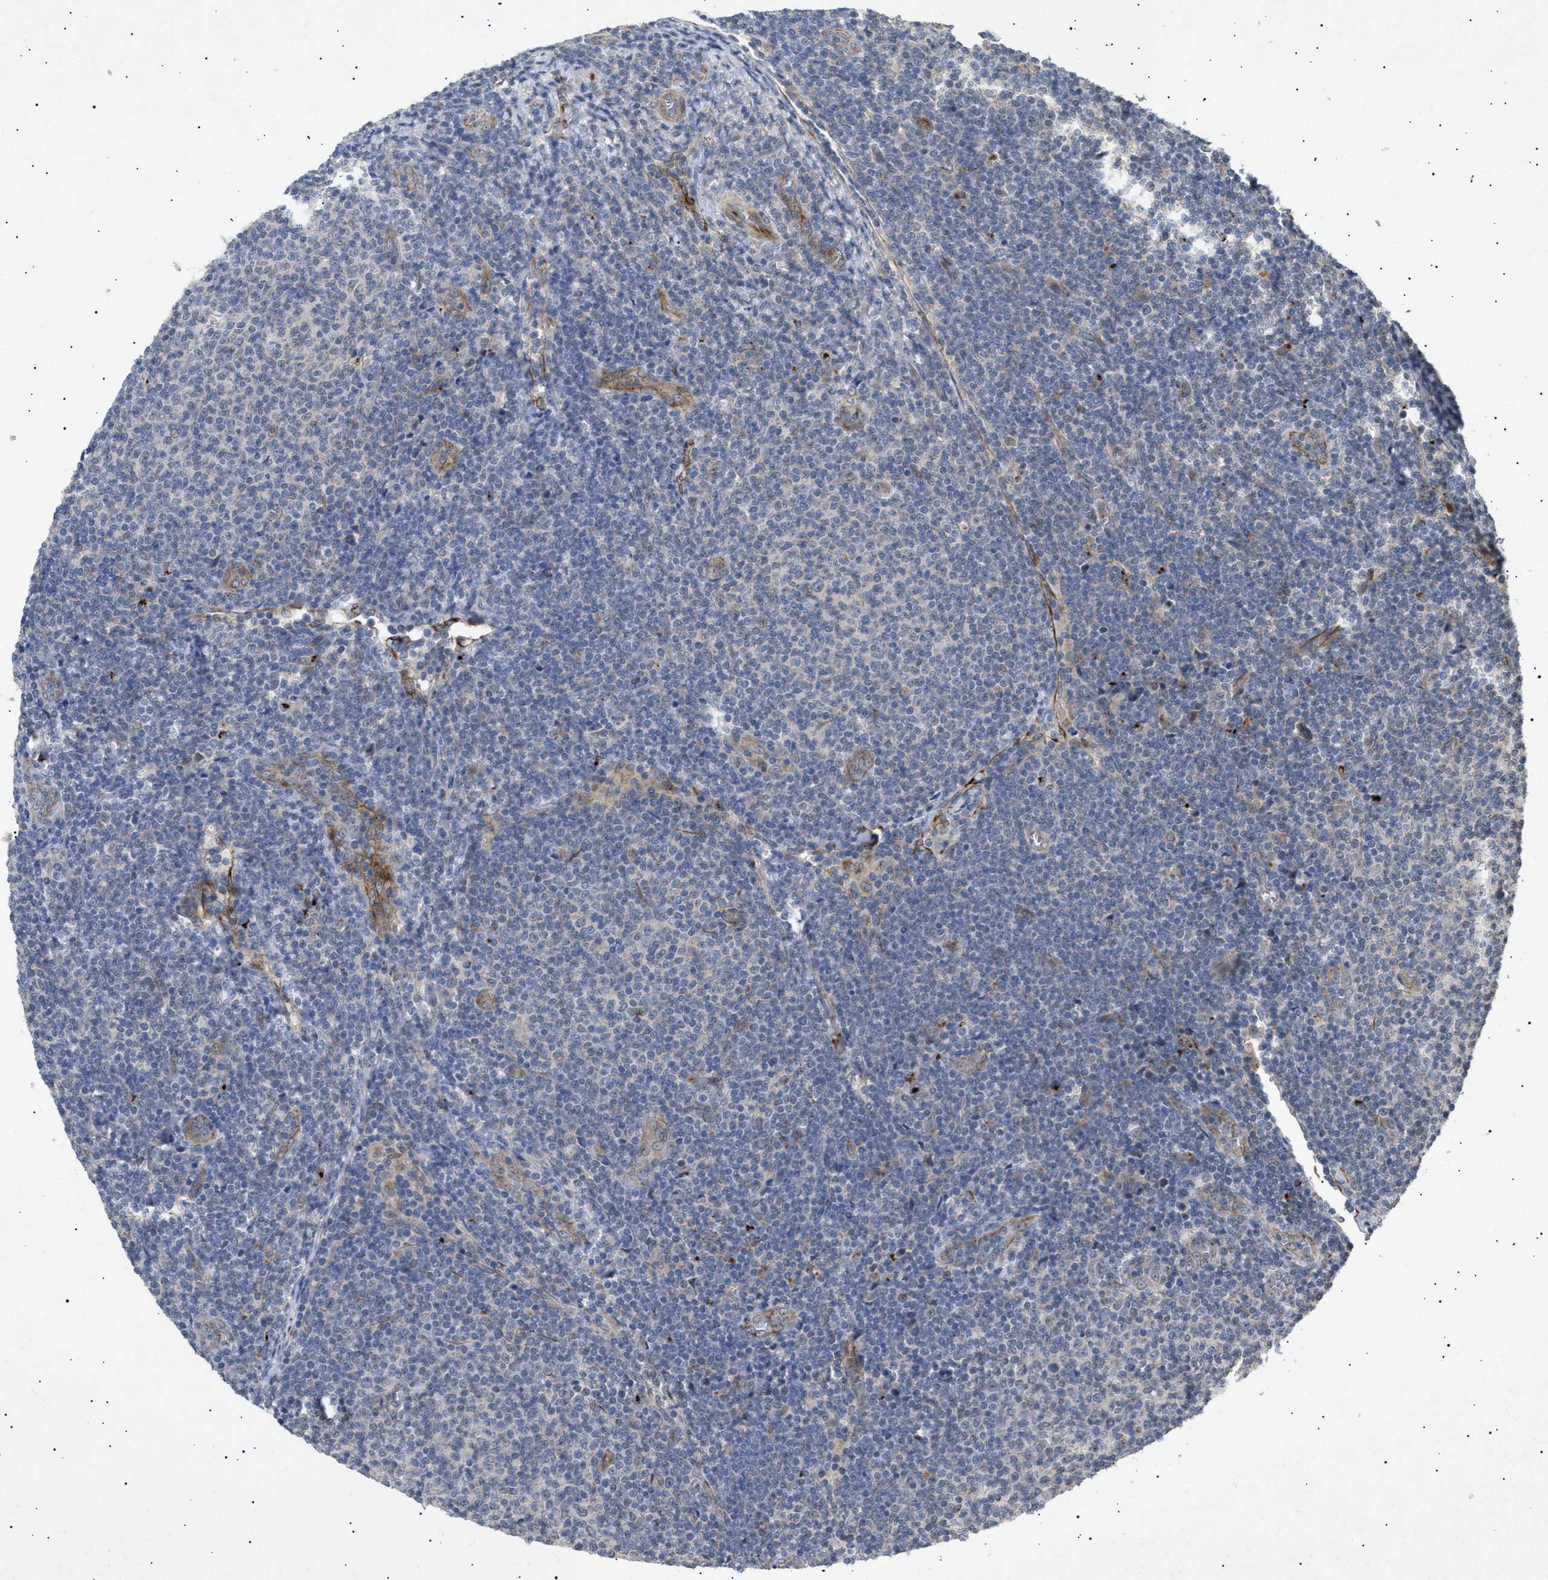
{"staining": {"intensity": "negative", "quantity": "none", "location": "none"}, "tissue": "lymphoma", "cell_type": "Tumor cells", "image_type": "cancer", "snomed": [{"axis": "morphology", "description": "Malignant lymphoma, non-Hodgkin's type, Low grade"}, {"axis": "topography", "description": "Lymph node"}], "caption": "Tumor cells show no significant protein positivity in lymphoma.", "gene": "SIRT5", "patient": {"sex": "male", "age": 66}}